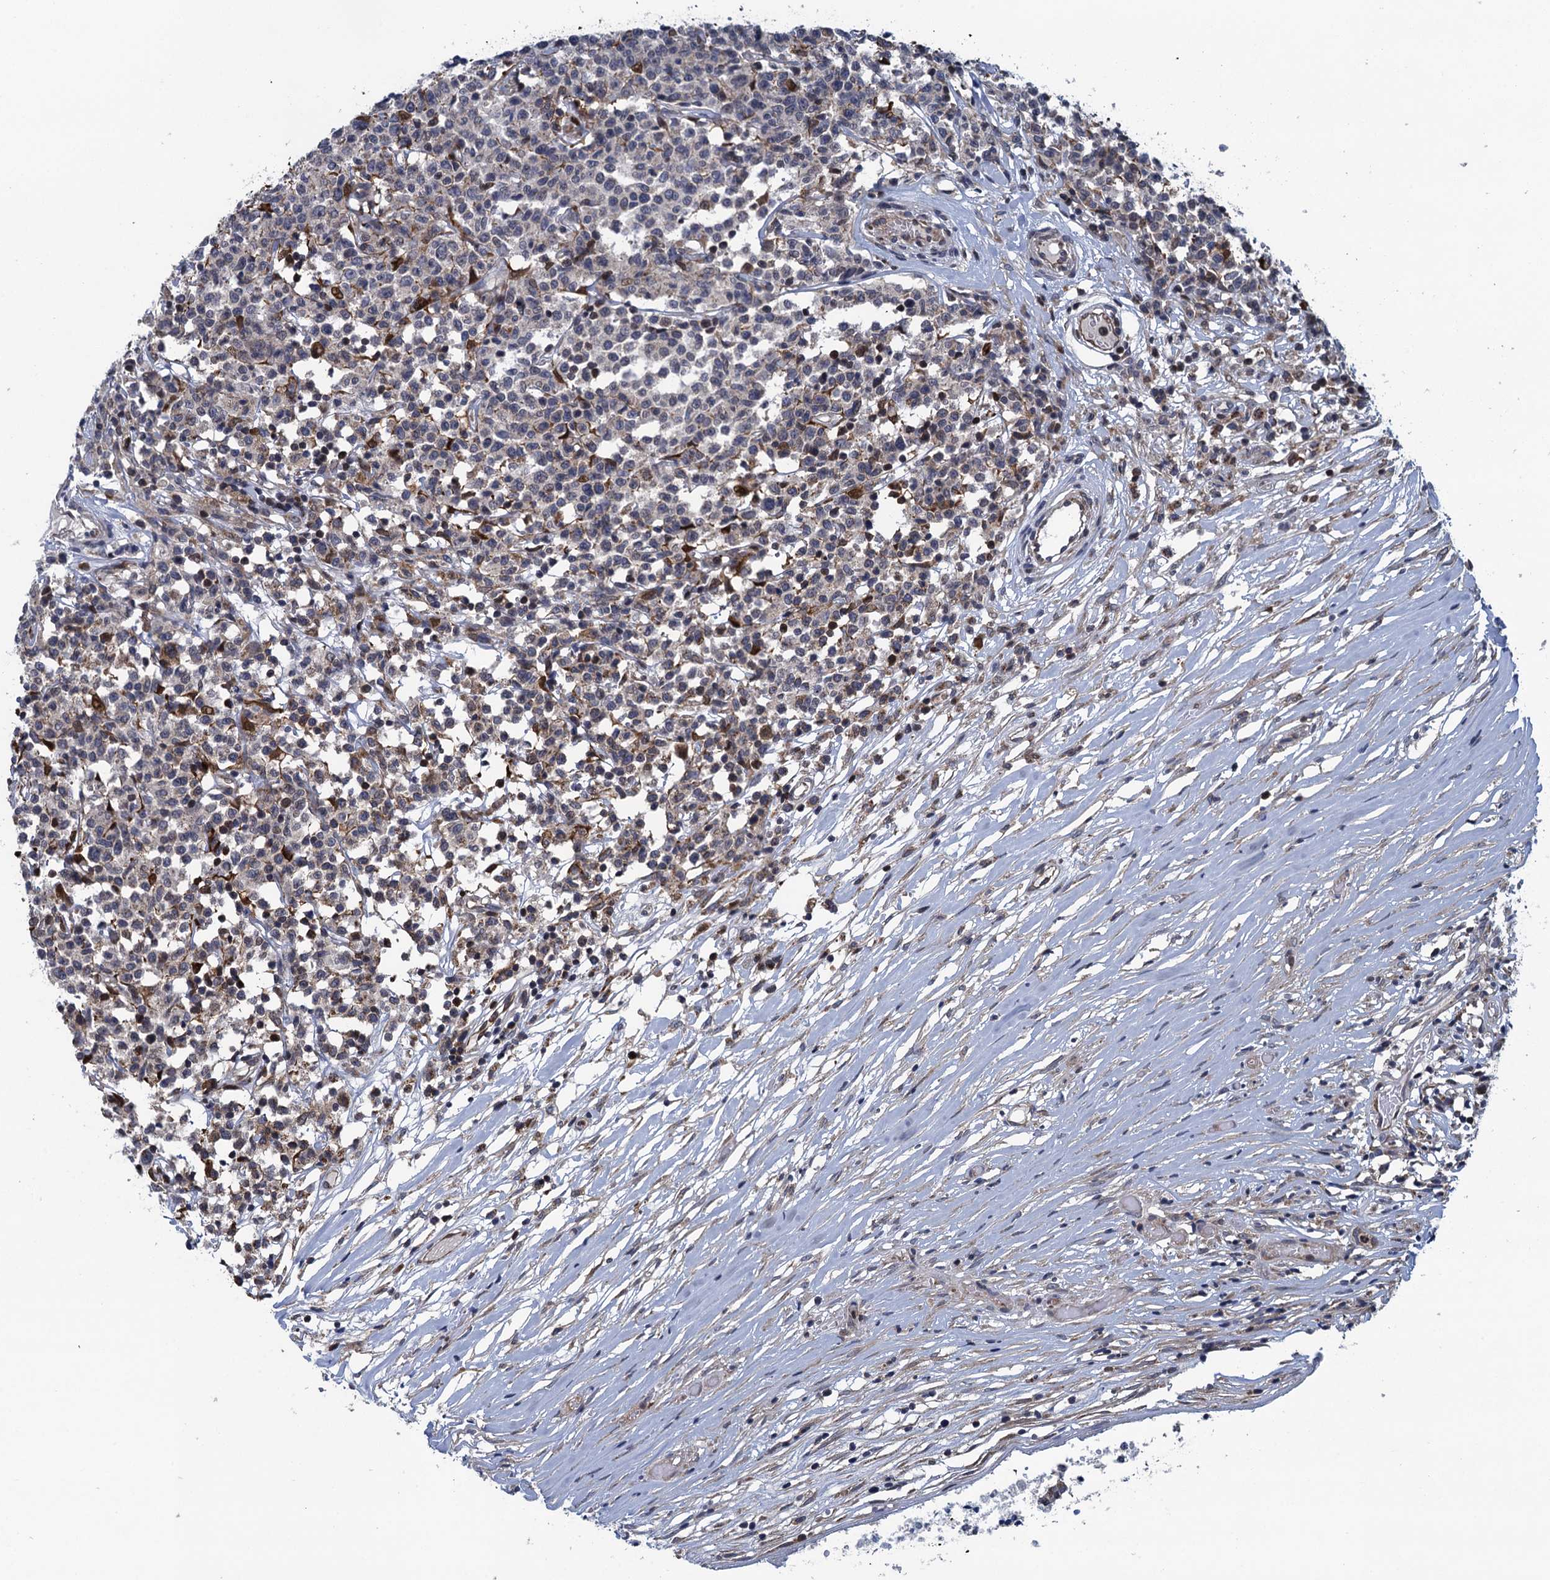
{"staining": {"intensity": "negative", "quantity": "none", "location": "none"}, "tissue": "lymphoma", "cell_type": "Tumor cells", "image_type": "cancer", "snomed": [{"axis": "morphology", "description": "Malignant lymphoma, non-Hodgkin's type, Low grade"}, {"axis": "topography", "description": "Small intestine"}], "caption": "The photomicrograph shows no significant staining in tumor cells of malignant lymphoma, non-Hodgkin's type (low-grade).", "gene": "CNTN5", "patient": {"sex": "female", "age": 59}}